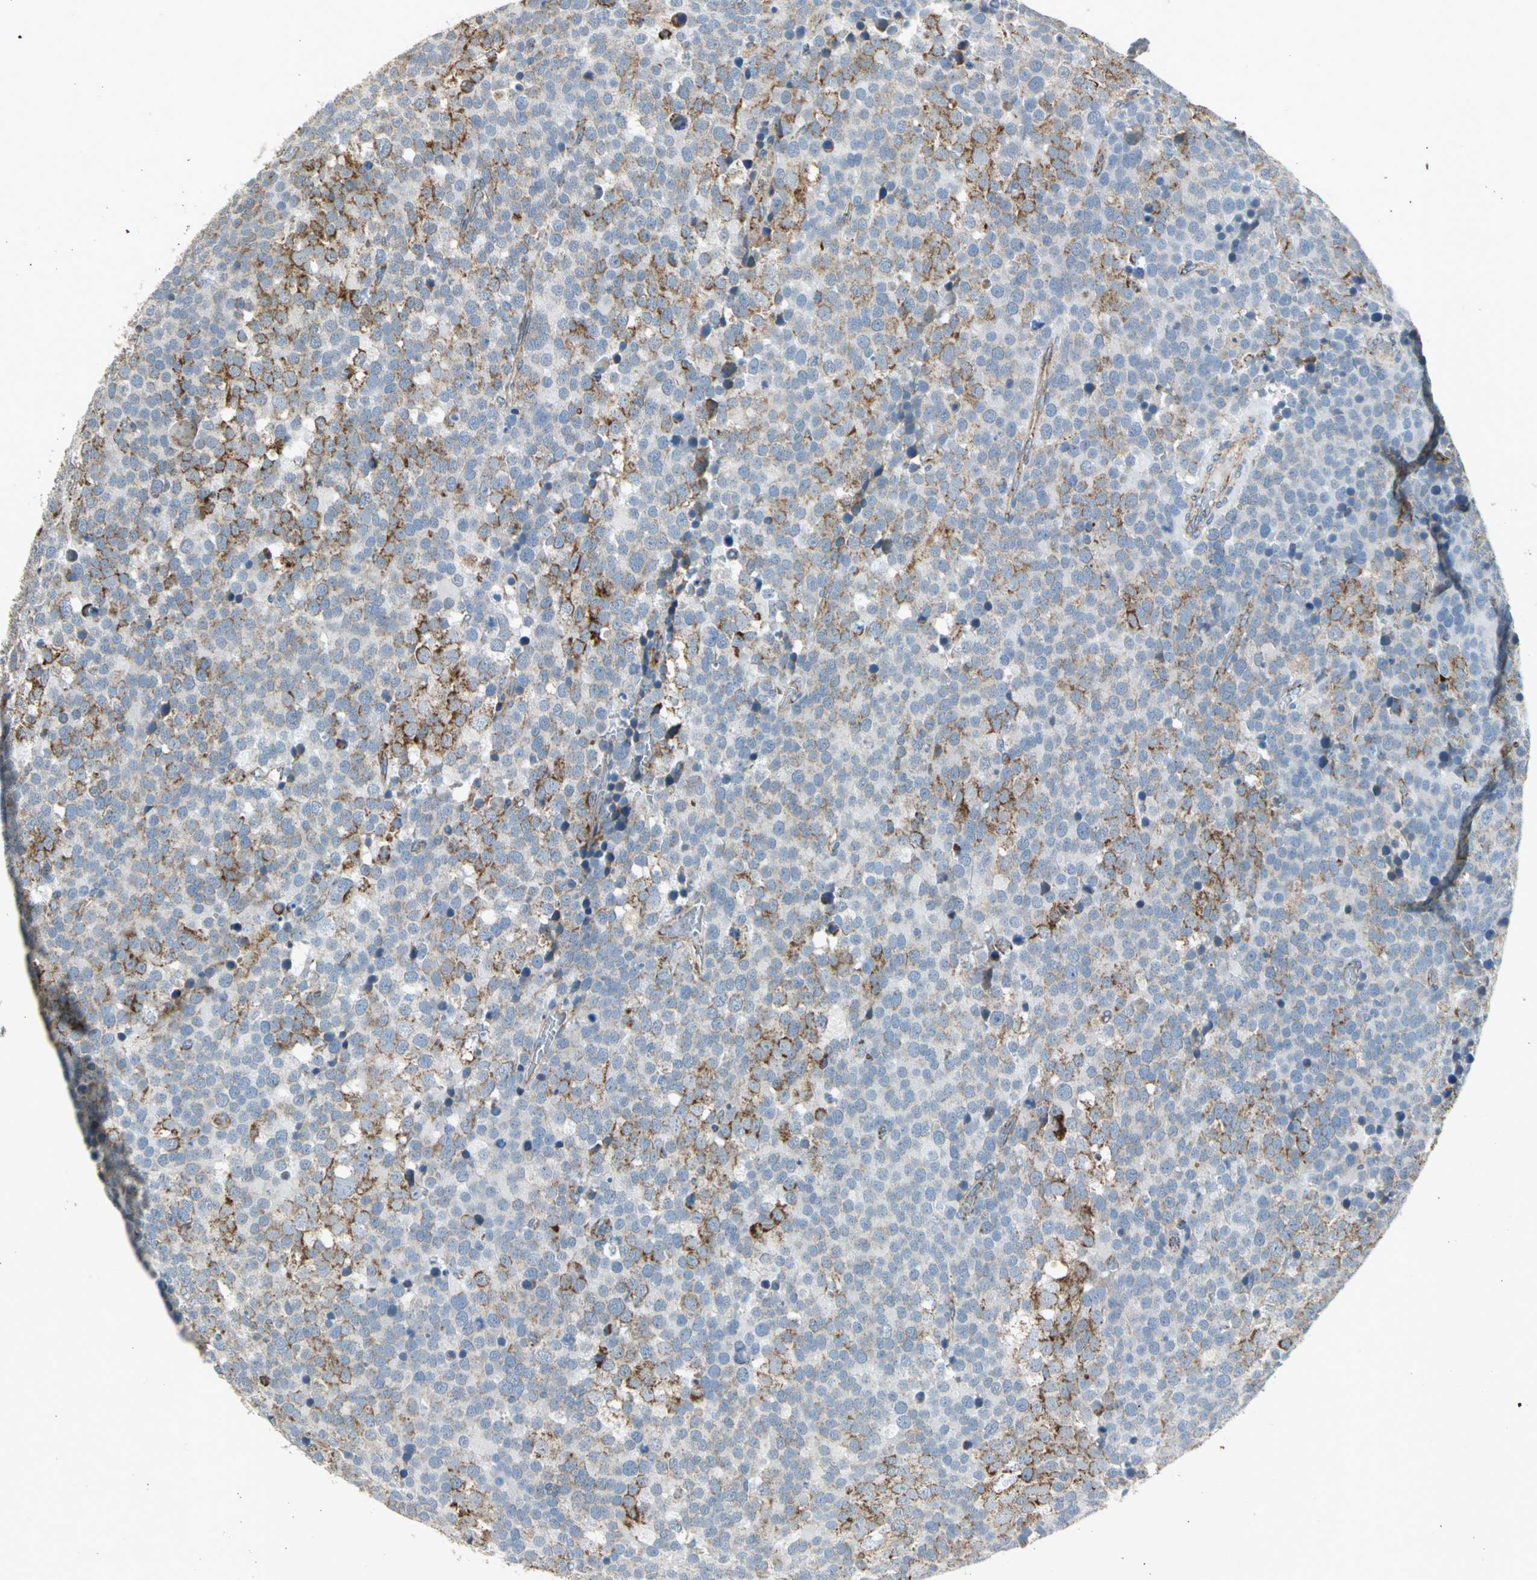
{"staining": {"intensity": "moderate", "quantity": "25%-75%", "location": "cytoplasmic/membranous"}, "tissue": "testis cancer", "cell_type": "Tumor cells", "image_type": "cancer", "snomed": [{"axis": "morphology", "description": "Seminoma, NOS"}, {"axis": "topography", "description": "Testis"}], "caption": "Seminoma (testis) stained with a protein marker displays moderate staining in tumor cells.", "gene": "NDUFB5", "patient": {"sex": "male", "age": 71}}